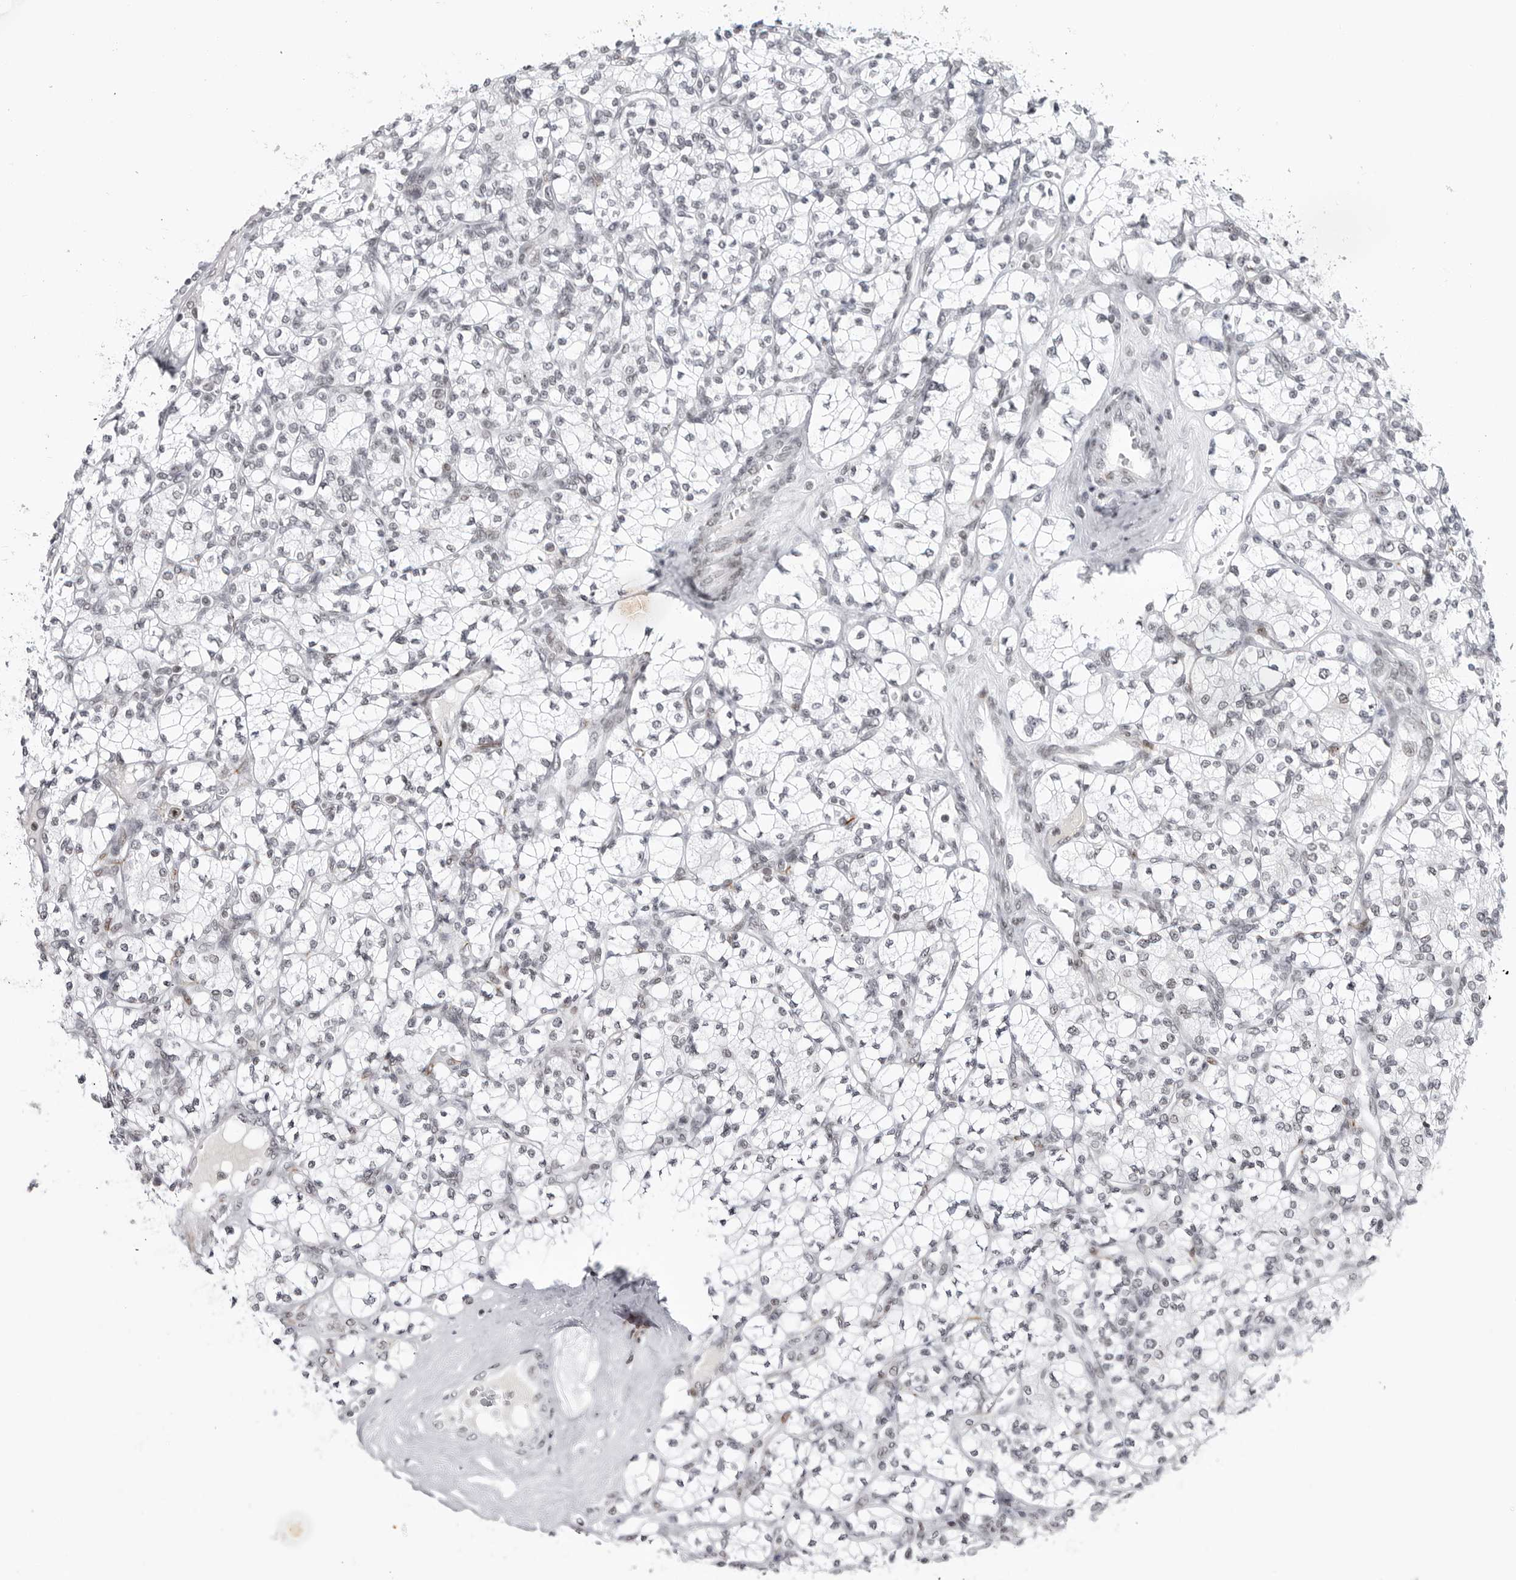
{"staining": {"intensity": "negative", "quantity": "none", "location": "none"}, "tissue": "renal cancer", "cell_type": "Tumor cells", "image_type": "cancer", "snomed": [{"axis": "morphology", "description": "Adenocarcinoma, NOS"}, {"axis": "topography", "description": "Kidney"}], "caption": "Tumor cells are negative for brown protein staining in renal cancer (adenocarcinoma). Brightfield microscopy of IHC stained with DAB (3,3'-diaminobenzidine) (brown) and hematoxylin (blue), captured at high magnification.", "gene": "TRIM66", "patient": {"sex": "male", "age": 77}}